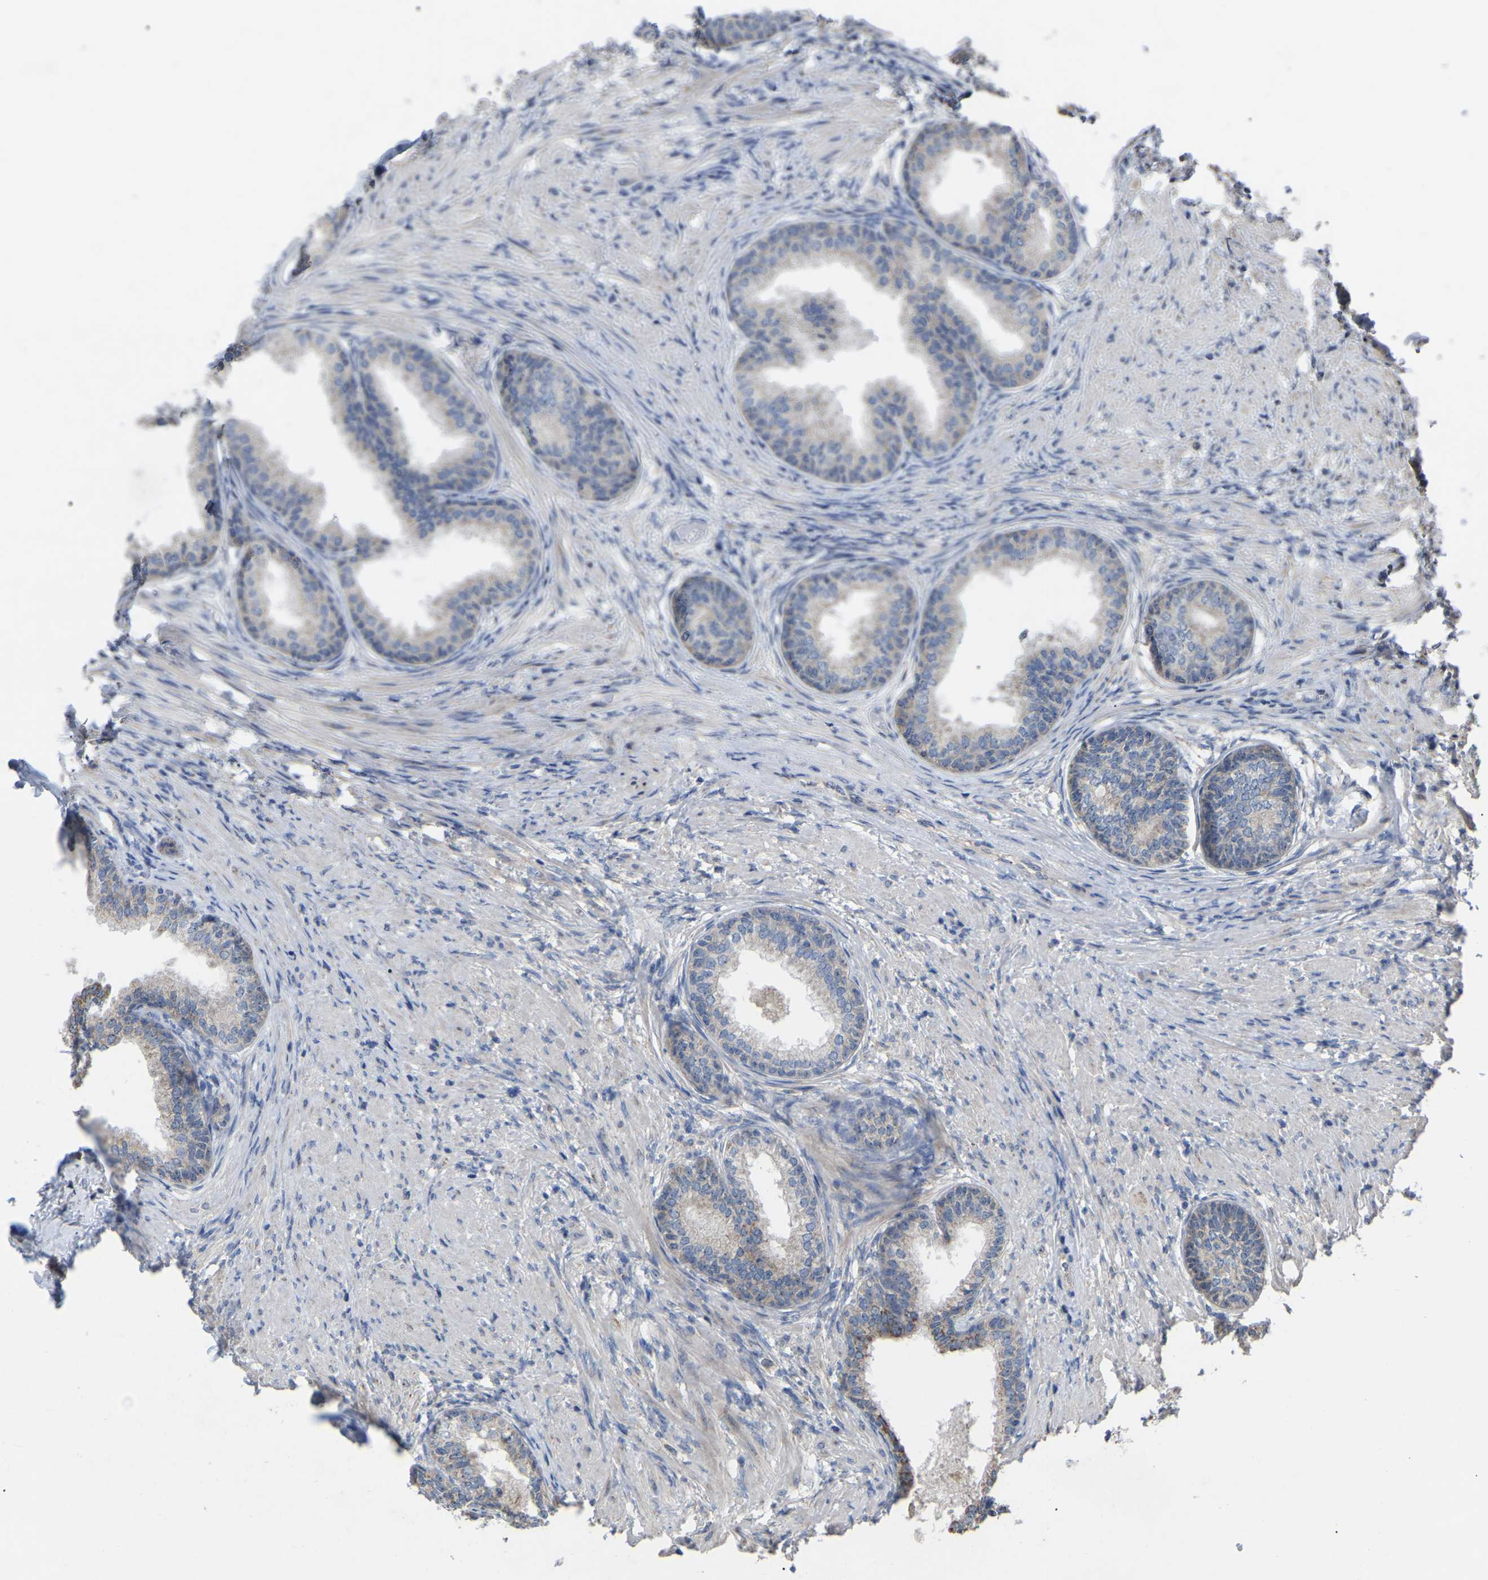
{"staining": {"intensity": "moderate", "quantity": "25%-75%", "location": "cytoplasmic/membranous"}, "tissue": "prostate", "cell_type": "Glandular cells", "image_type": "normal", "snomed": [{"axis": "morphology", "description": "Normal tissue, NOS"}, {"axis": "topography", "description": "Prostate"}], "caption": "Human prostate stained for a protein (brown) reveals moderate cytoplasmic/membranous positive staining in approximately 25%-75% of glandular cells.", "gene": "NOP53", "patient": {"sex": "male", "age": 76}}